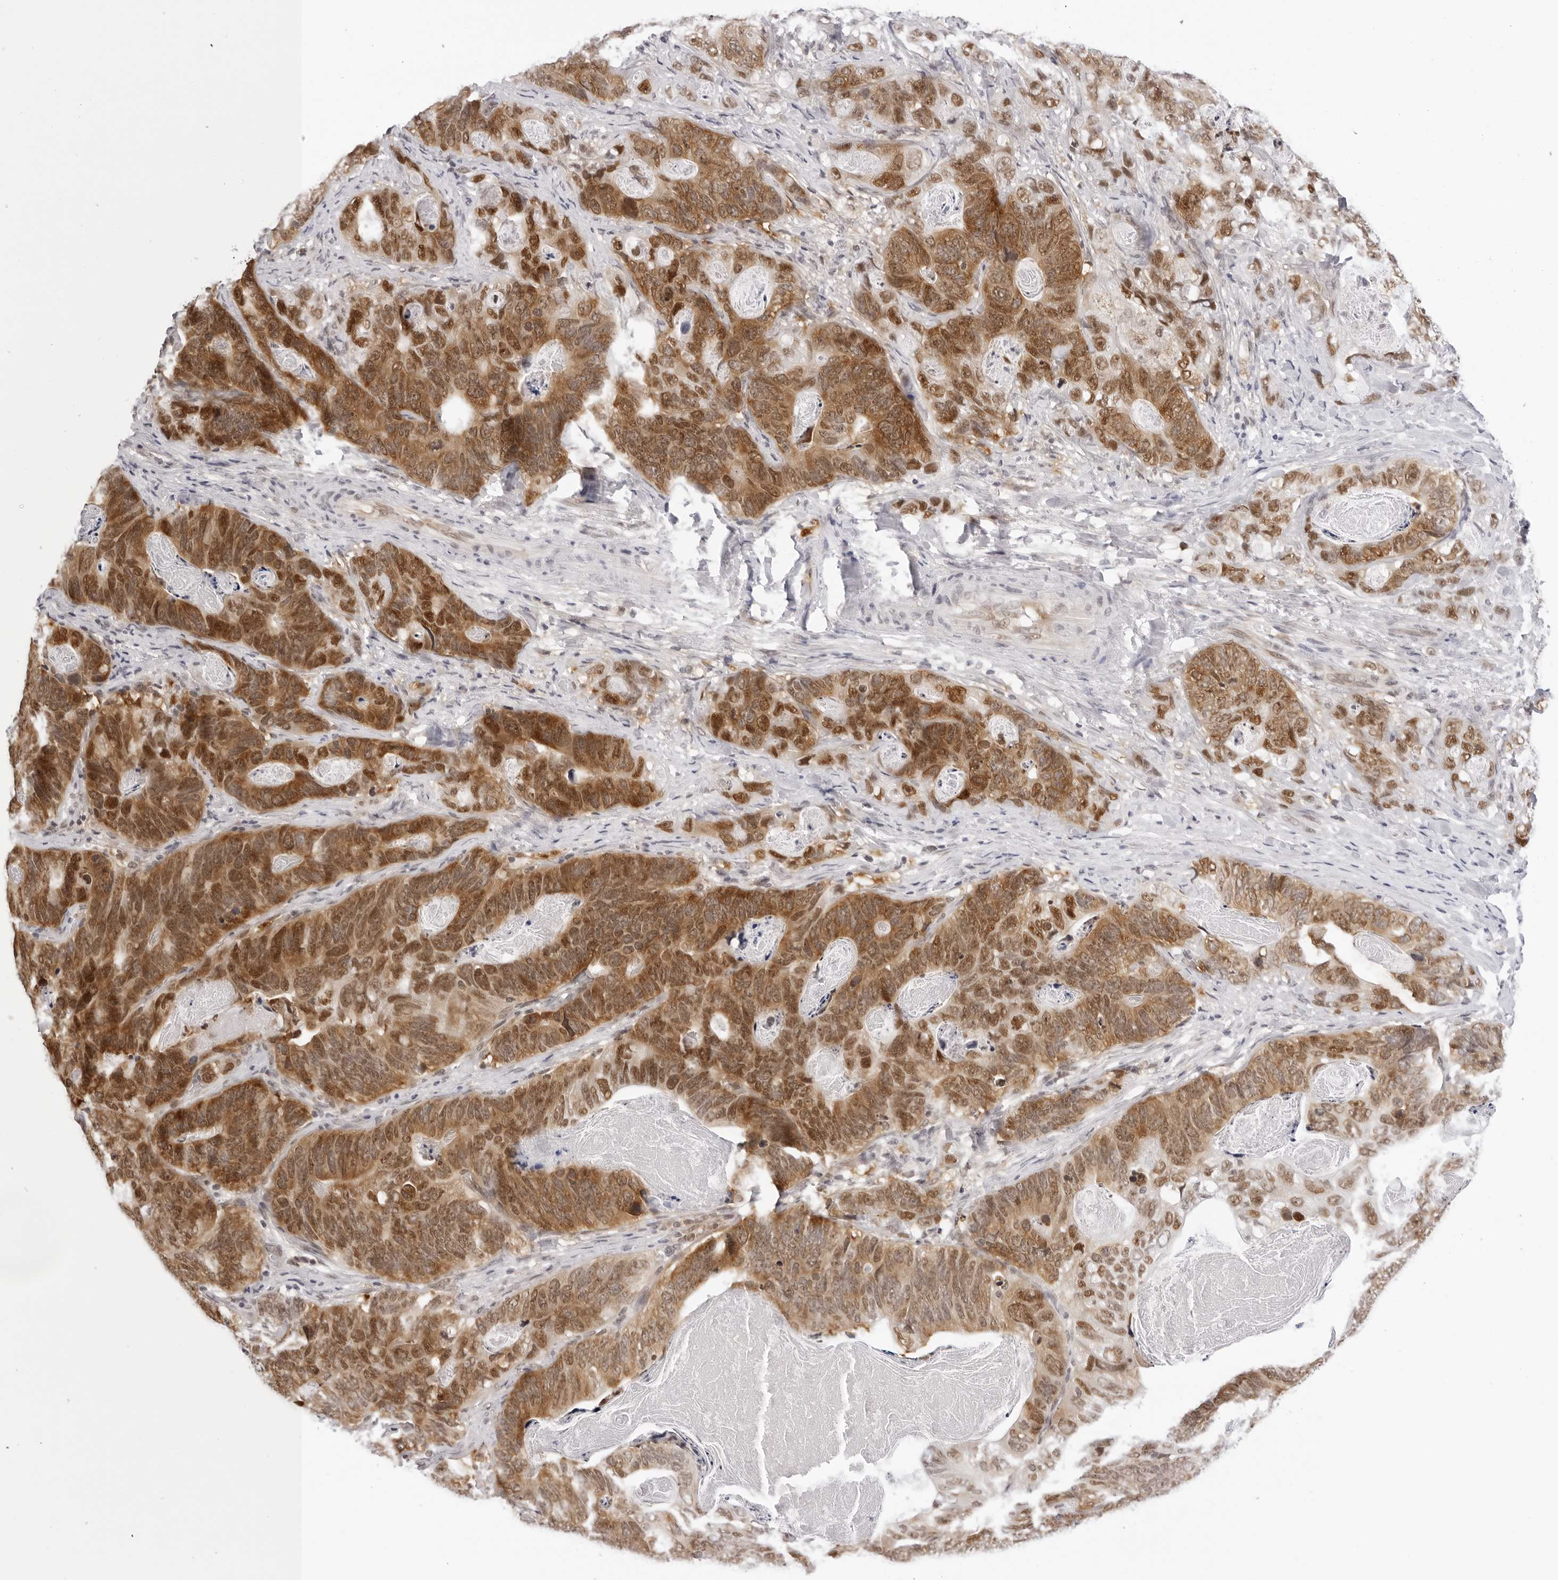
{"staining": {"intensity": "moderate", "quantity": ">75%", "location": "cytoplasmic/membranous,nuclear"}, "tissue": "stomach cancer", "cell_type": "Tumor cells", "image_type": "cancer", "snomed": [{"axis": "morphology", "description": "Normal tissue, NOS"}, {"axis": "morphology", "description": "Adenocarcinoma, NOS"}, {"axis": "topography", "description": "Stomach"}], "caption": "Immunohistochemical staining of human stomach cancer shows medium levels of moderate cytoplasmic/membranous and nuclear staining in approximately >75% of tumor cells.", "gene": "WDR77", "patient": {"sex": "female", "age": 89}}